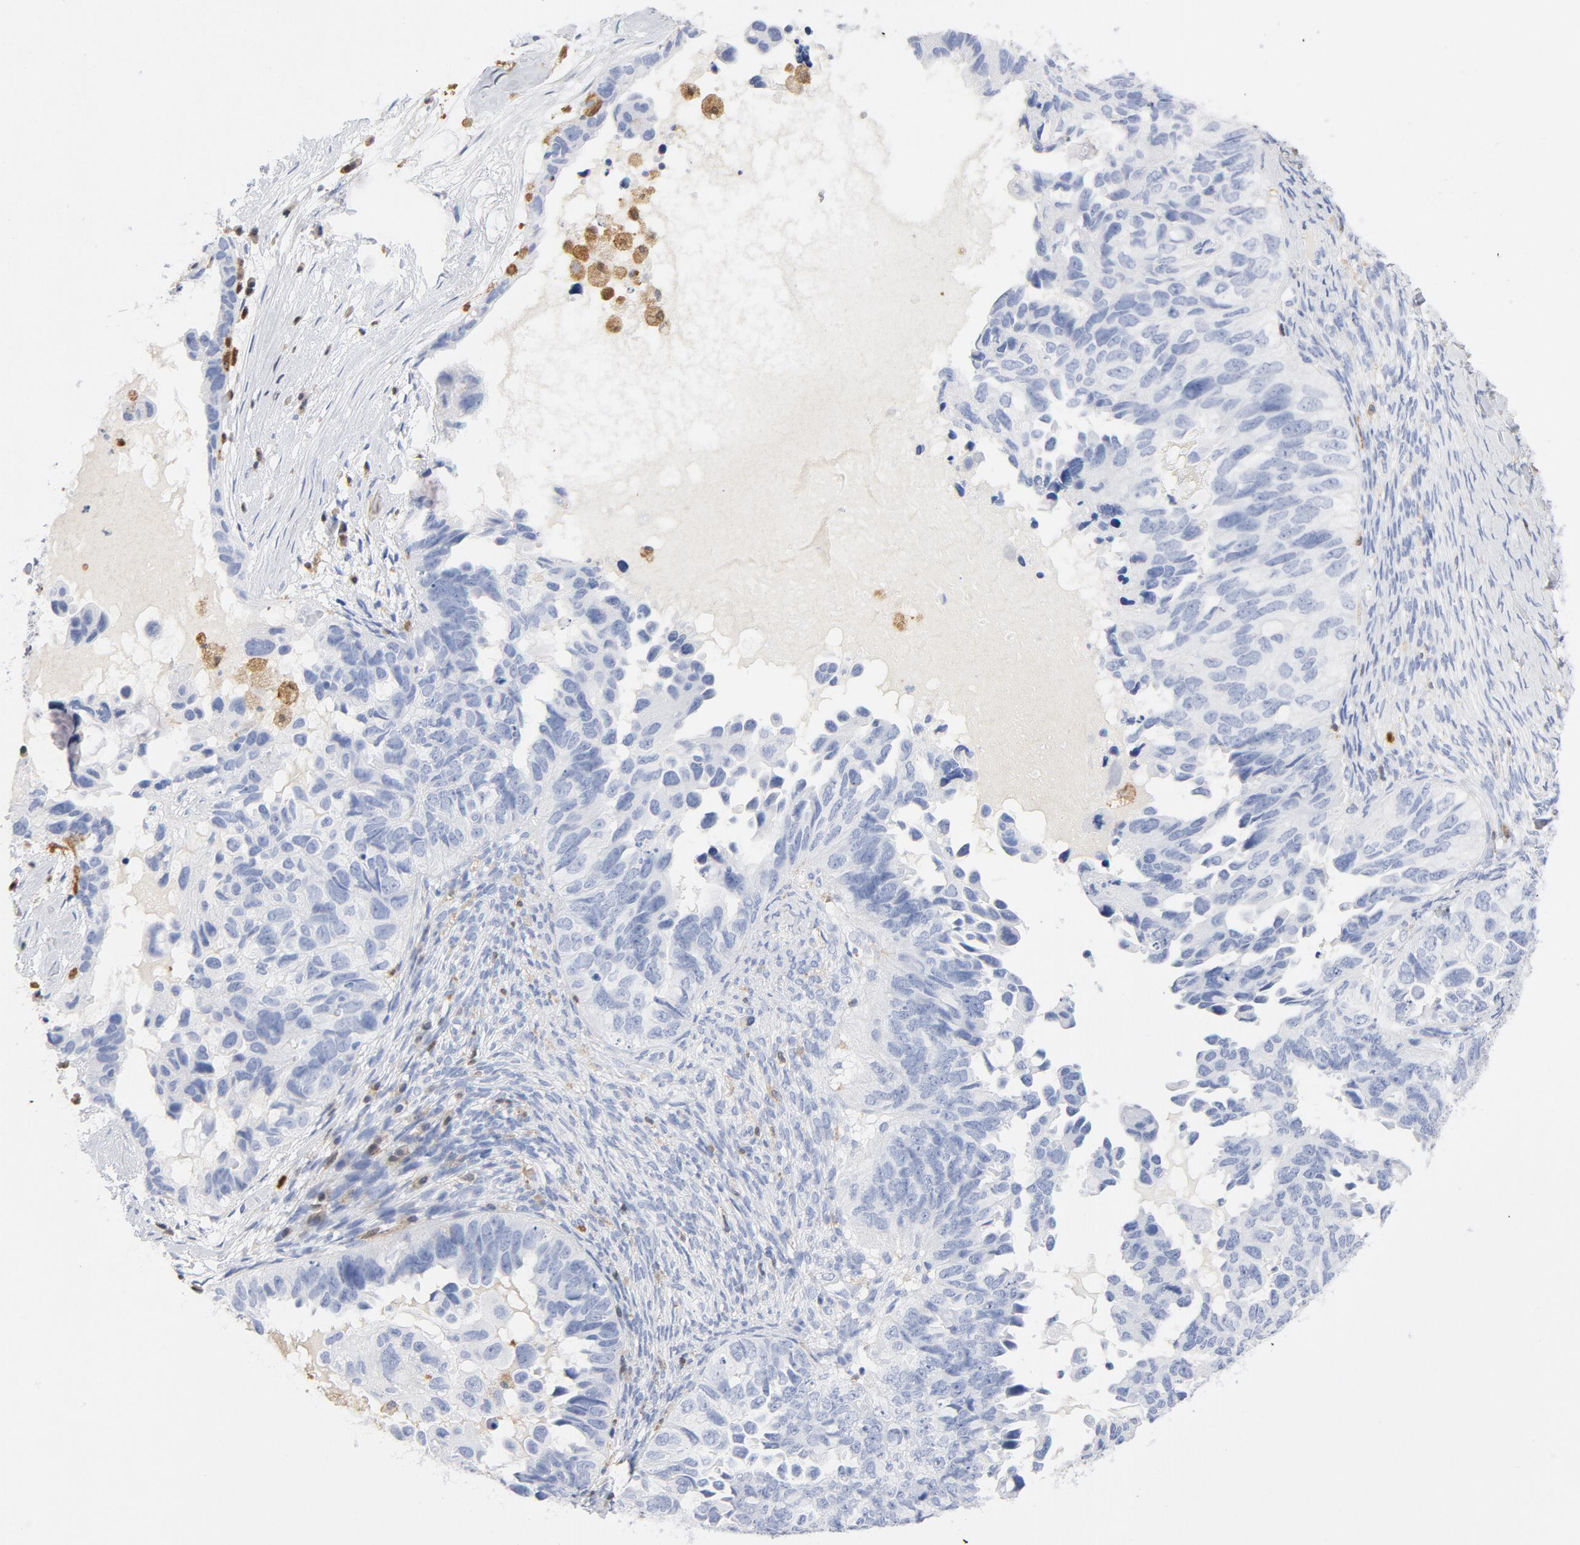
{"staining": {"intensity": "negative", "quantity": "none", "location": "none"}, "tissue": "ovarian cancer", "cell_type": "Tumor cells", "image_type": "cancer", "snomed": [{"axis": "morphology", "description": "Cystadenocarcinoma, serous, NOS"}, {"axis": "topography", "description": "Ovary"}], "caption": "Tumor cells are negative for protein expression in human ovarian cancer (serous cystadenocarcinoma). (Brightfield microscopy of DAB (3,3'-diaminobenzidine) immunohistochemistry (IHC) at high magnification).", "gene": "NCF1", "patient": {"sex": "female", "age": 82}}